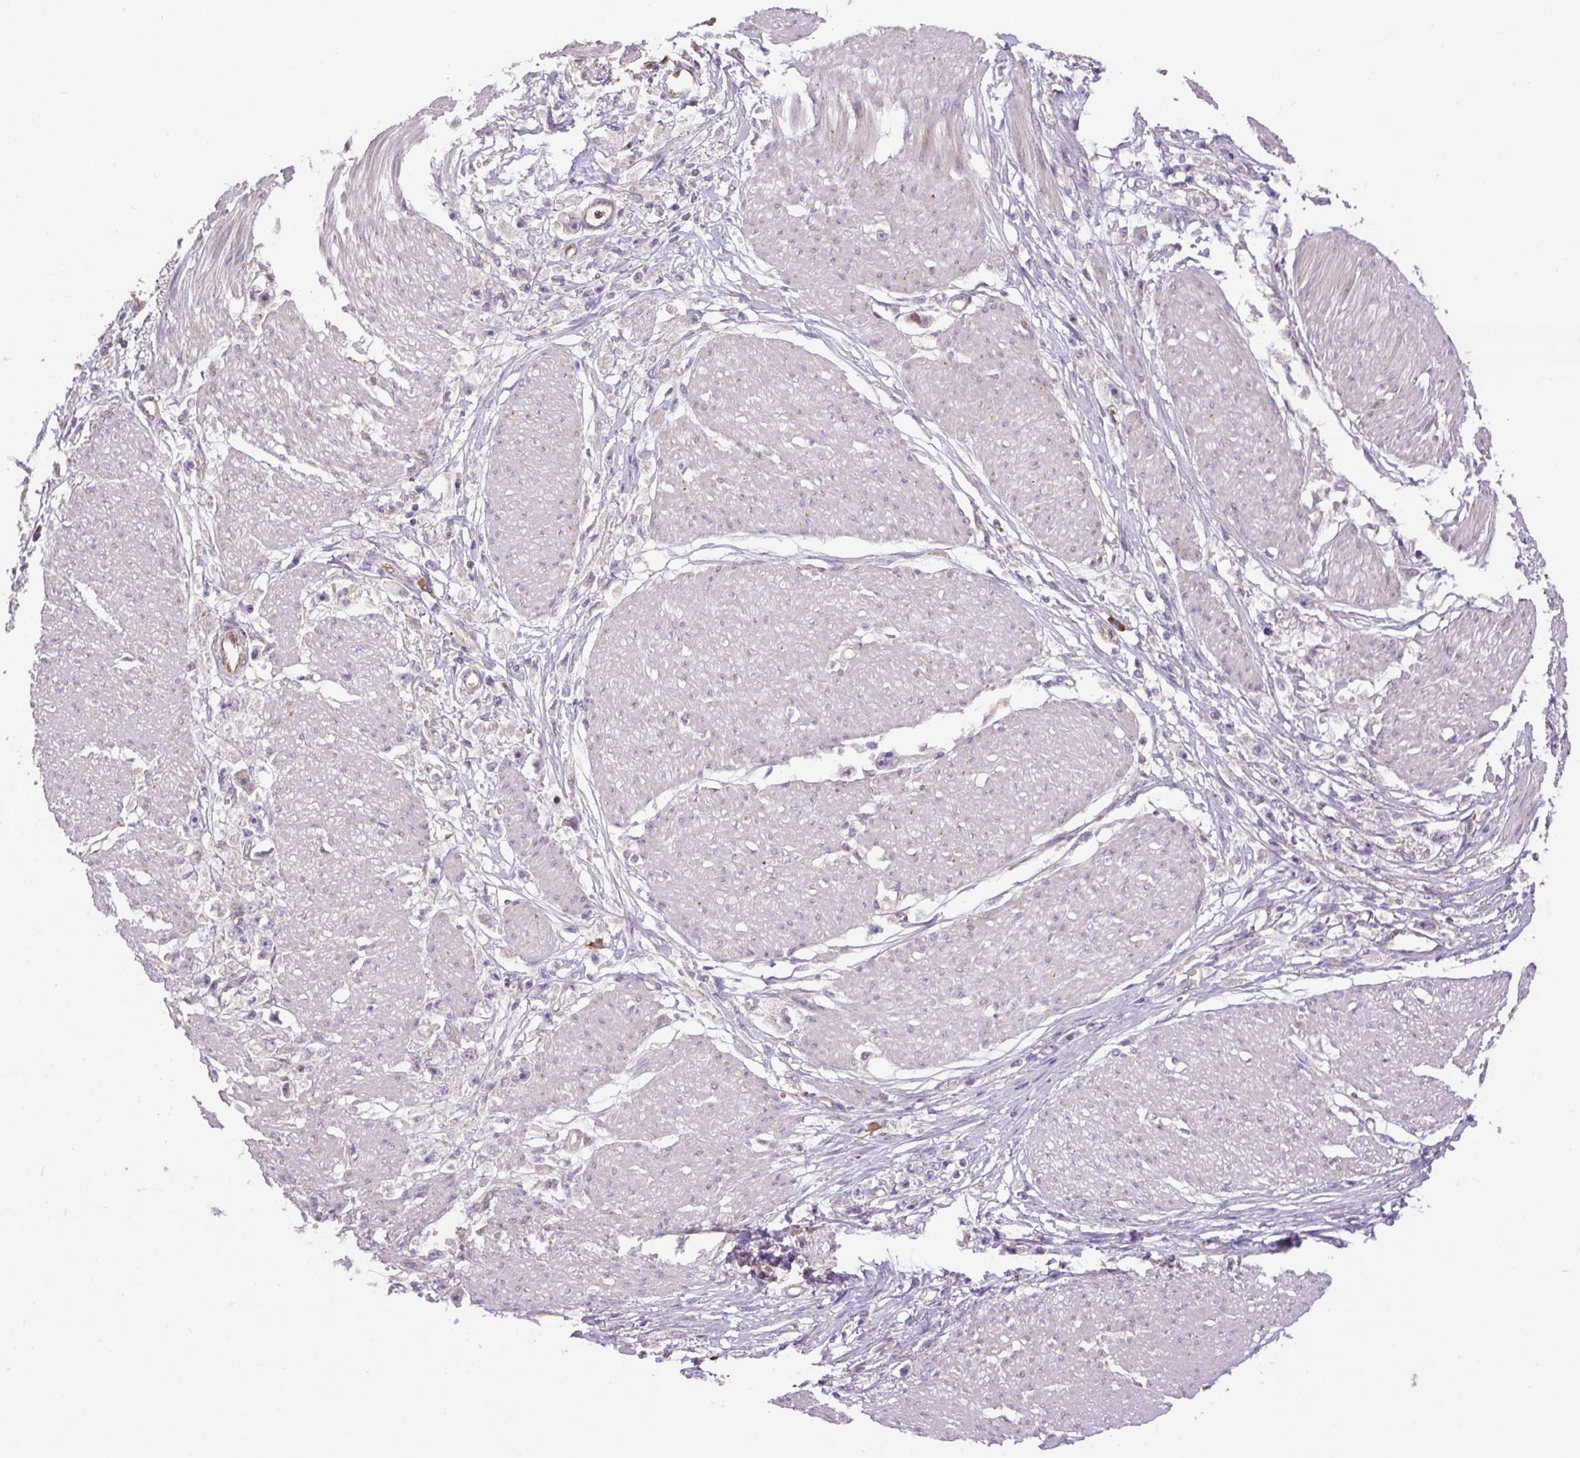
{"staining": {"intensity": "negative", "quantity": "none", "location": "none"}, "tissue": "stomach cancer", "cell_type": "Tumor cells", "image_type": "cancer", "snomed": [{"axis": "morphology", "description": "Adenocarcinoma, NOS"}, {"axis": "topography", "description": "Stomach"}], "caption": "Adenocarcinoma (stomach) stained for a protein using immunohistochemistry demonstrates no staining tumor cells.", "gene": "PPME1", "patient": {"sex": "female", "age": 59}}